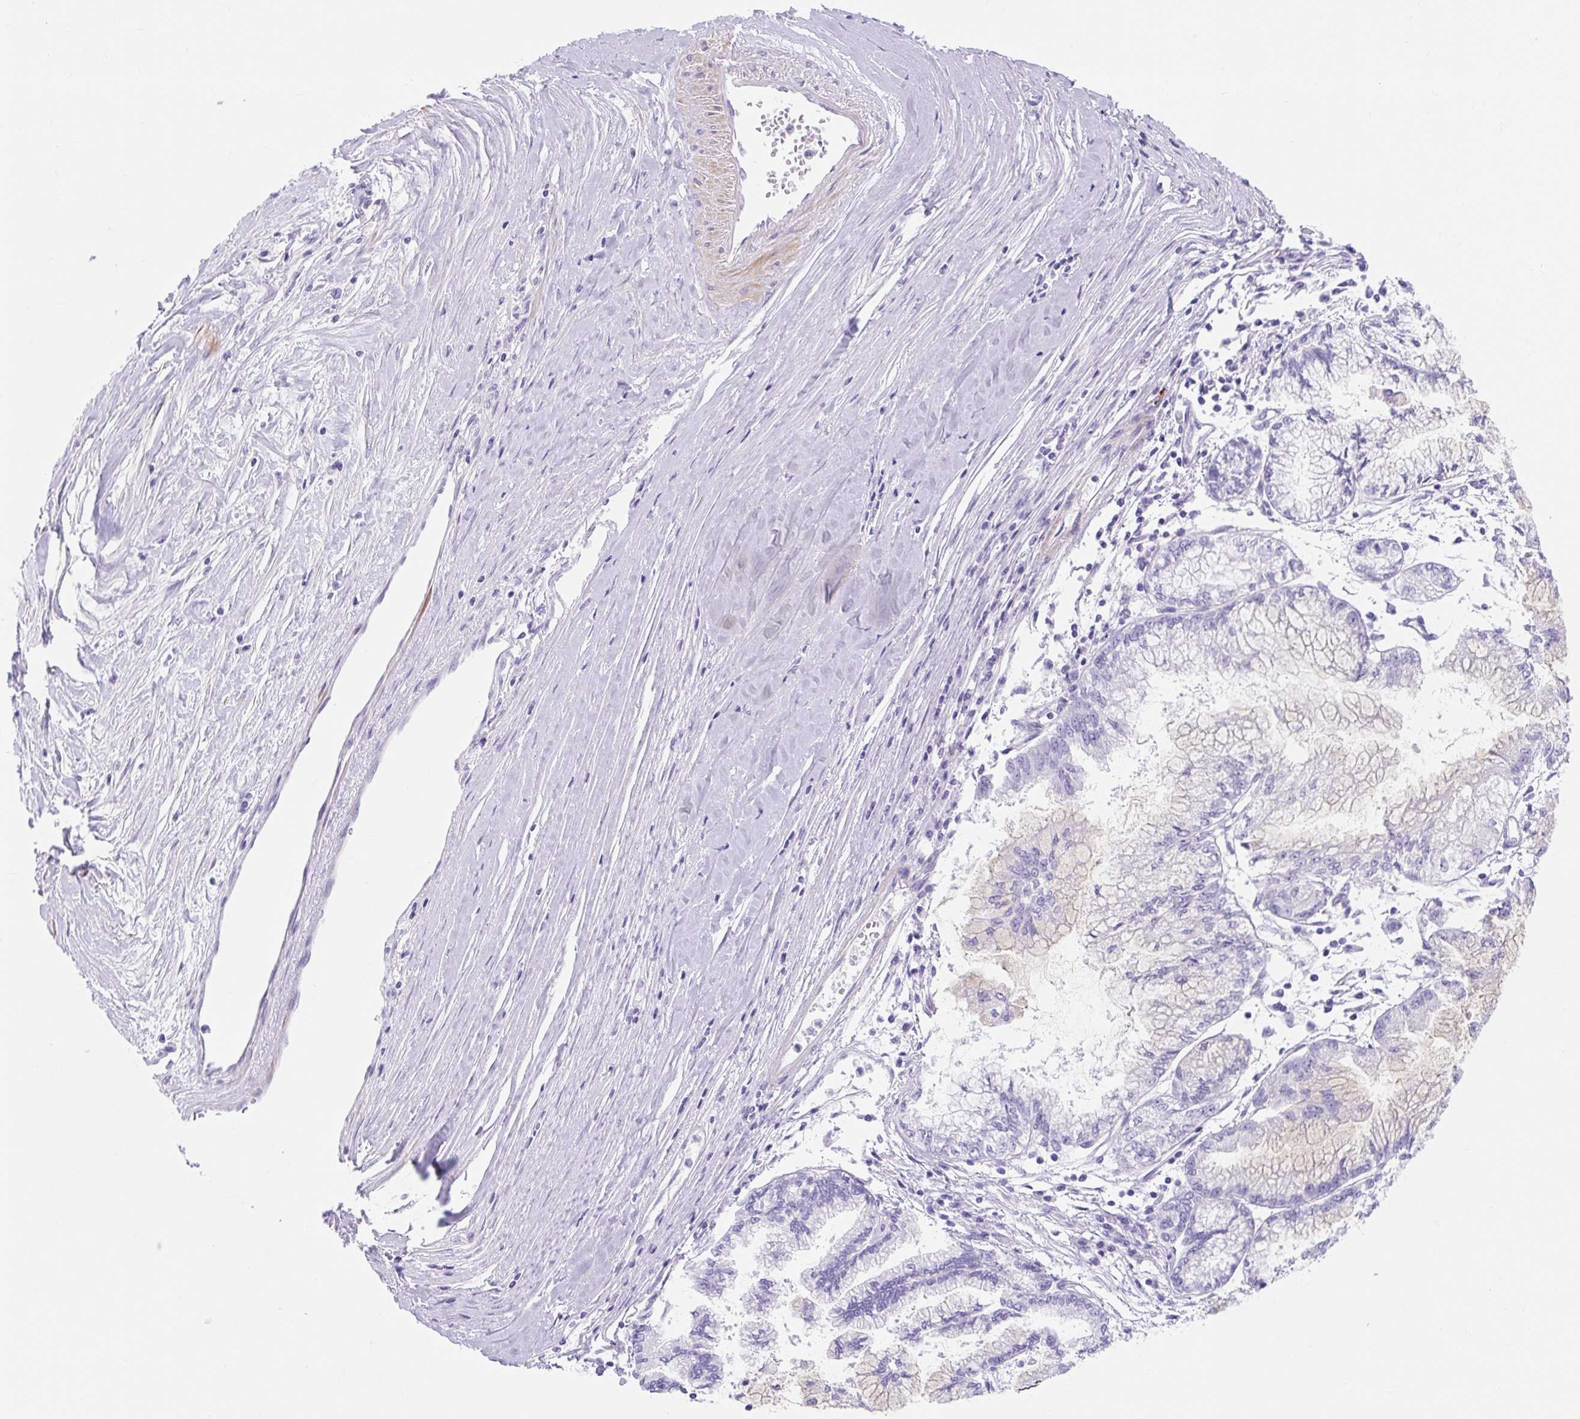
{"staining": {"intensity": "negative", "quantity": "none", "location": "none"}, "tissue": "pancreatic cancer", "cell_type": "Tumor cells", "image_type": "cancer", "snomed": [{"axis": "morphology", "description": "Adenocarcinoma, NOS"}, {"axis": "topography", "description": "Pancreas"}], "caption": "A photomicrograph of human adenocarcinoma (pancreatic) is negative for staining in tumor cells.", "gene": "SLC28A1", "patient": {"sex": "male", "age": 73}}